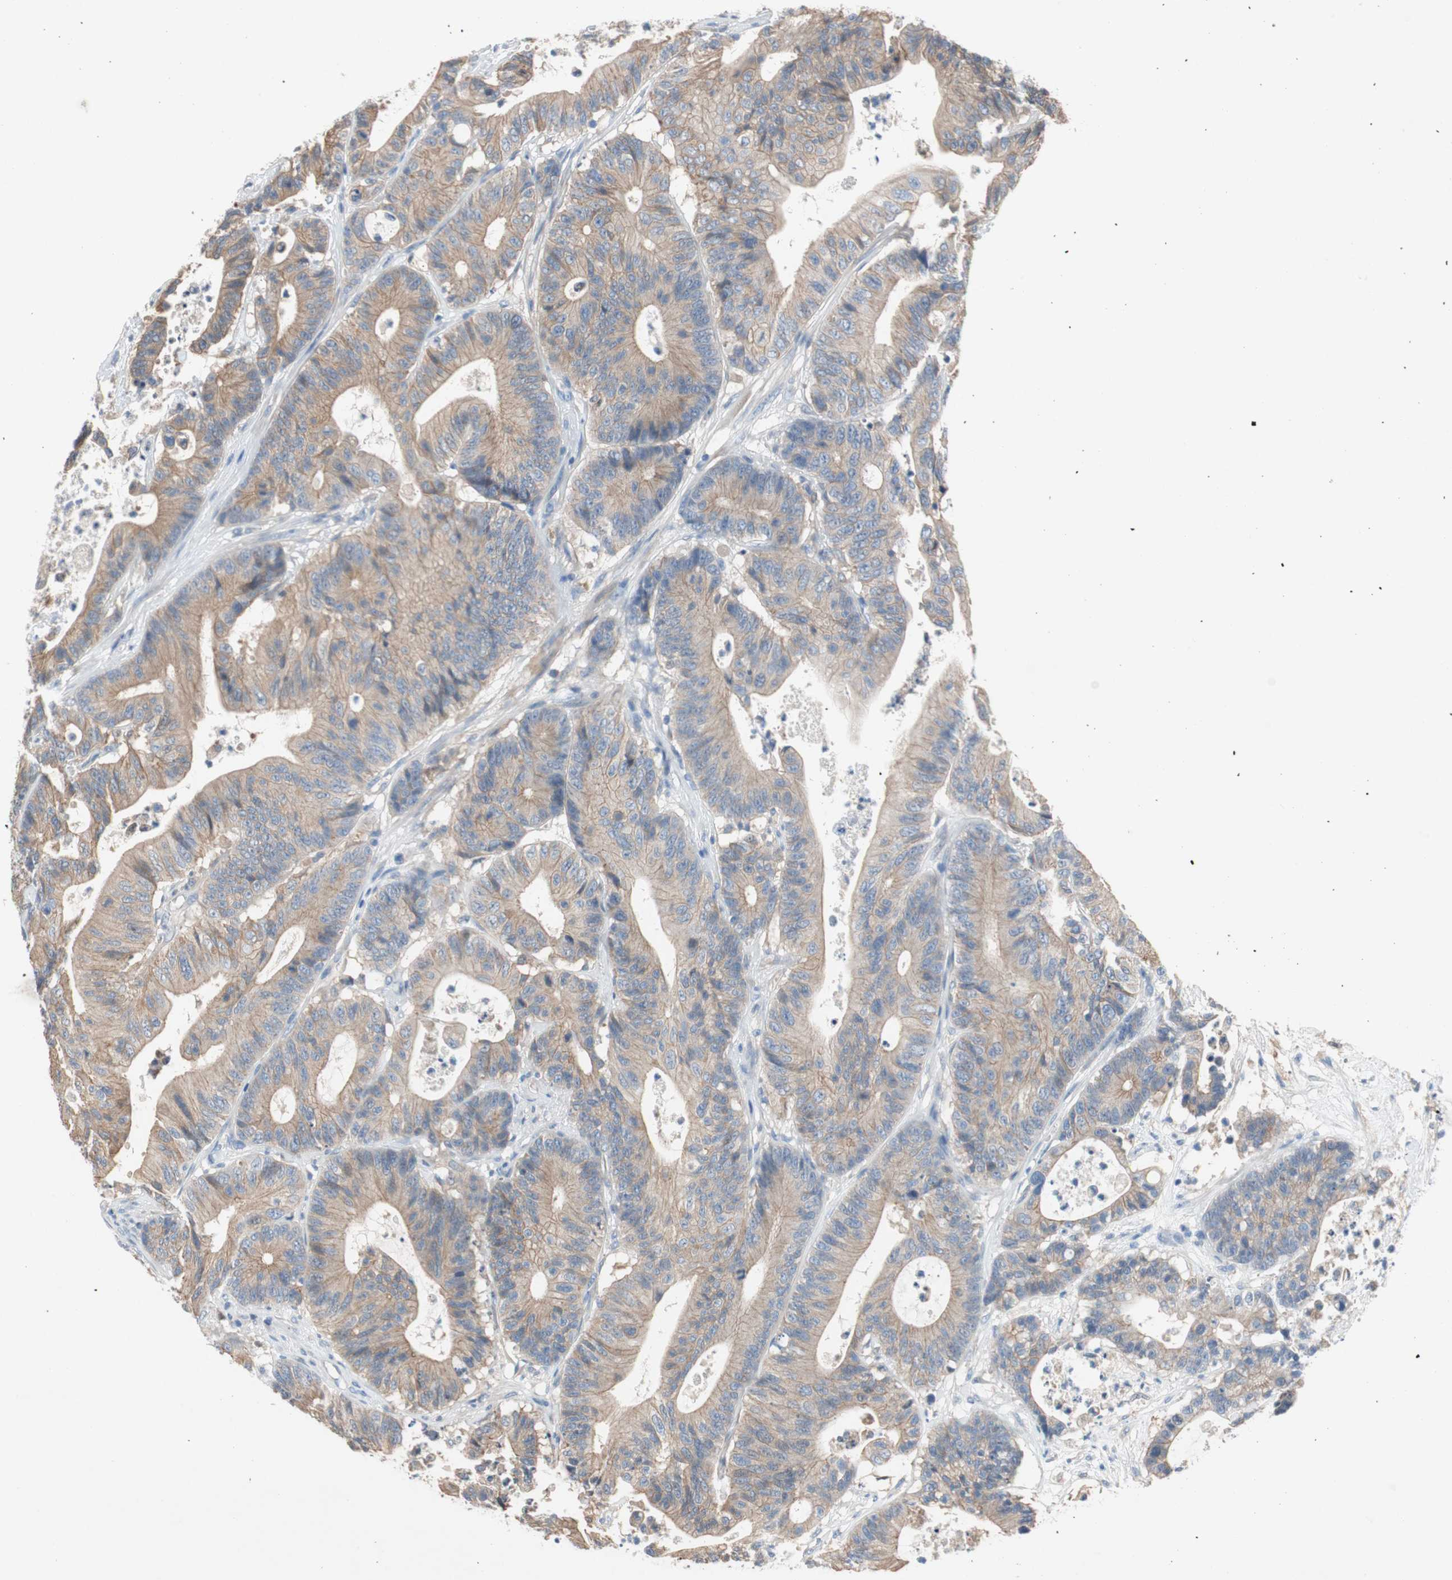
{"staining": {"intensity": "weak", "quantity": "25%-75%", "location": "cytoplasmic/membranous"}, "tissue": "colorectal cancer", "cell_type": "Tumor cells", "image_type": "cancer", "snomed": [{"axis": "morphology", "description": "Adenocarcinoma, NOS"}, {"axis": "topography", "description": "Colon"}], "caption": "An immunohistochemistry (IHC) photomicrograph of tumor tissue is shown. Protein staining in brown highlights weak cytoplasmic/membranous positivity in colorectal adenocarcinoma within tumor cells.", "gene": "GLUL", "patient": {"sex": "female", "age": 84}}